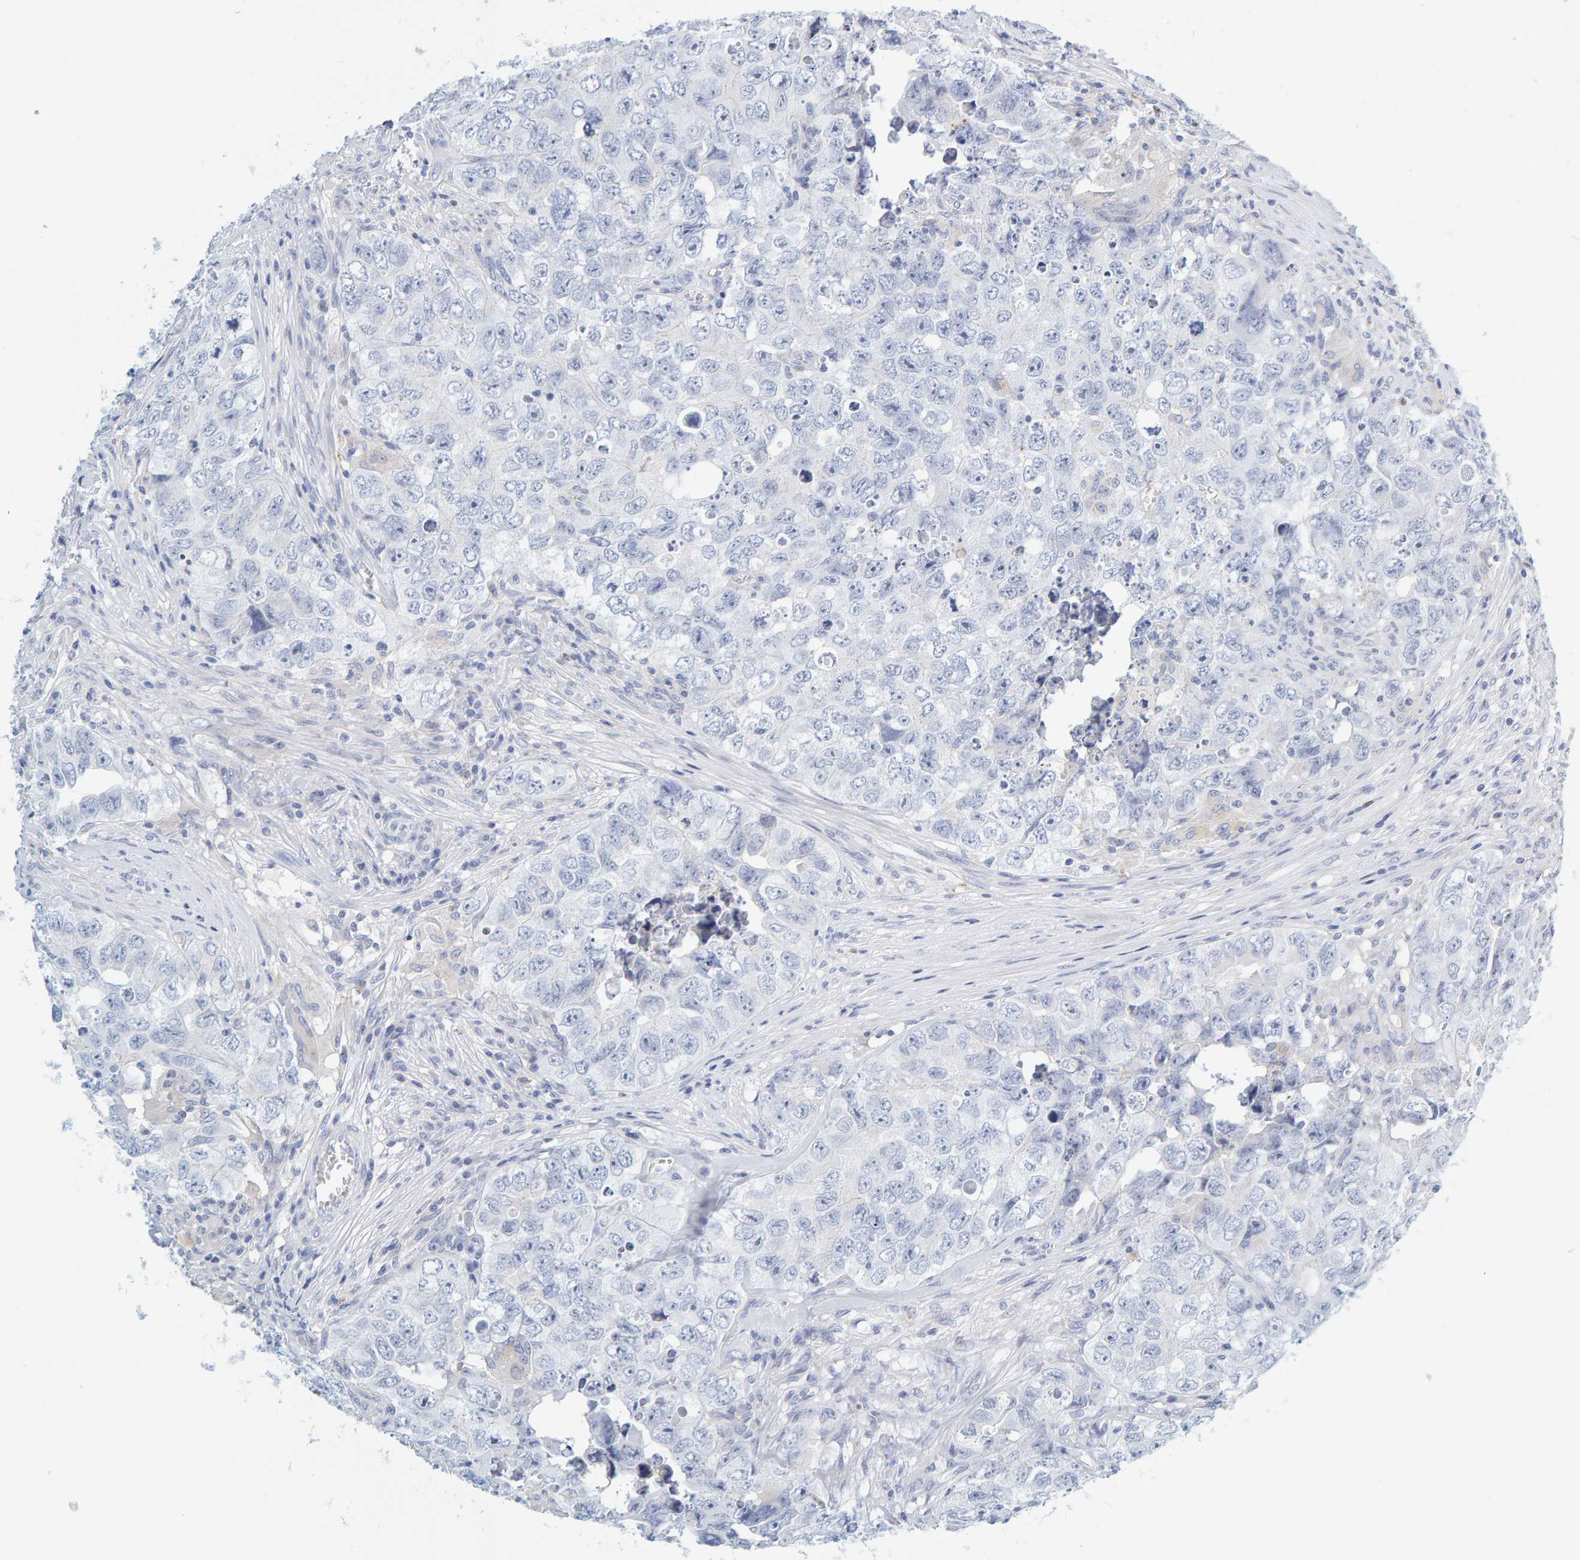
{"staining": {"intensity": "negative", "quantity": "none", "location": "none"}, "tissue": "testis cancer", "cell_type": "Tumor cells", "image_type": "cancer", "snomed": [{"axis": "morphology", "description": "Seminoma, NOS"}, {"axis": "morphology", "description": "Carcinoma, Embryonal, NOS"}, {"axis": "topography", "description": "Testis"}], "caption": "Embryonal carcinoma (testis) was stained to show a protein in brown. There is no significant staining in tumor cells. (DAB immunohistochemistry, high magnification).", "gene": "MOG", "patient": {"sex": "male", "age": 43}}